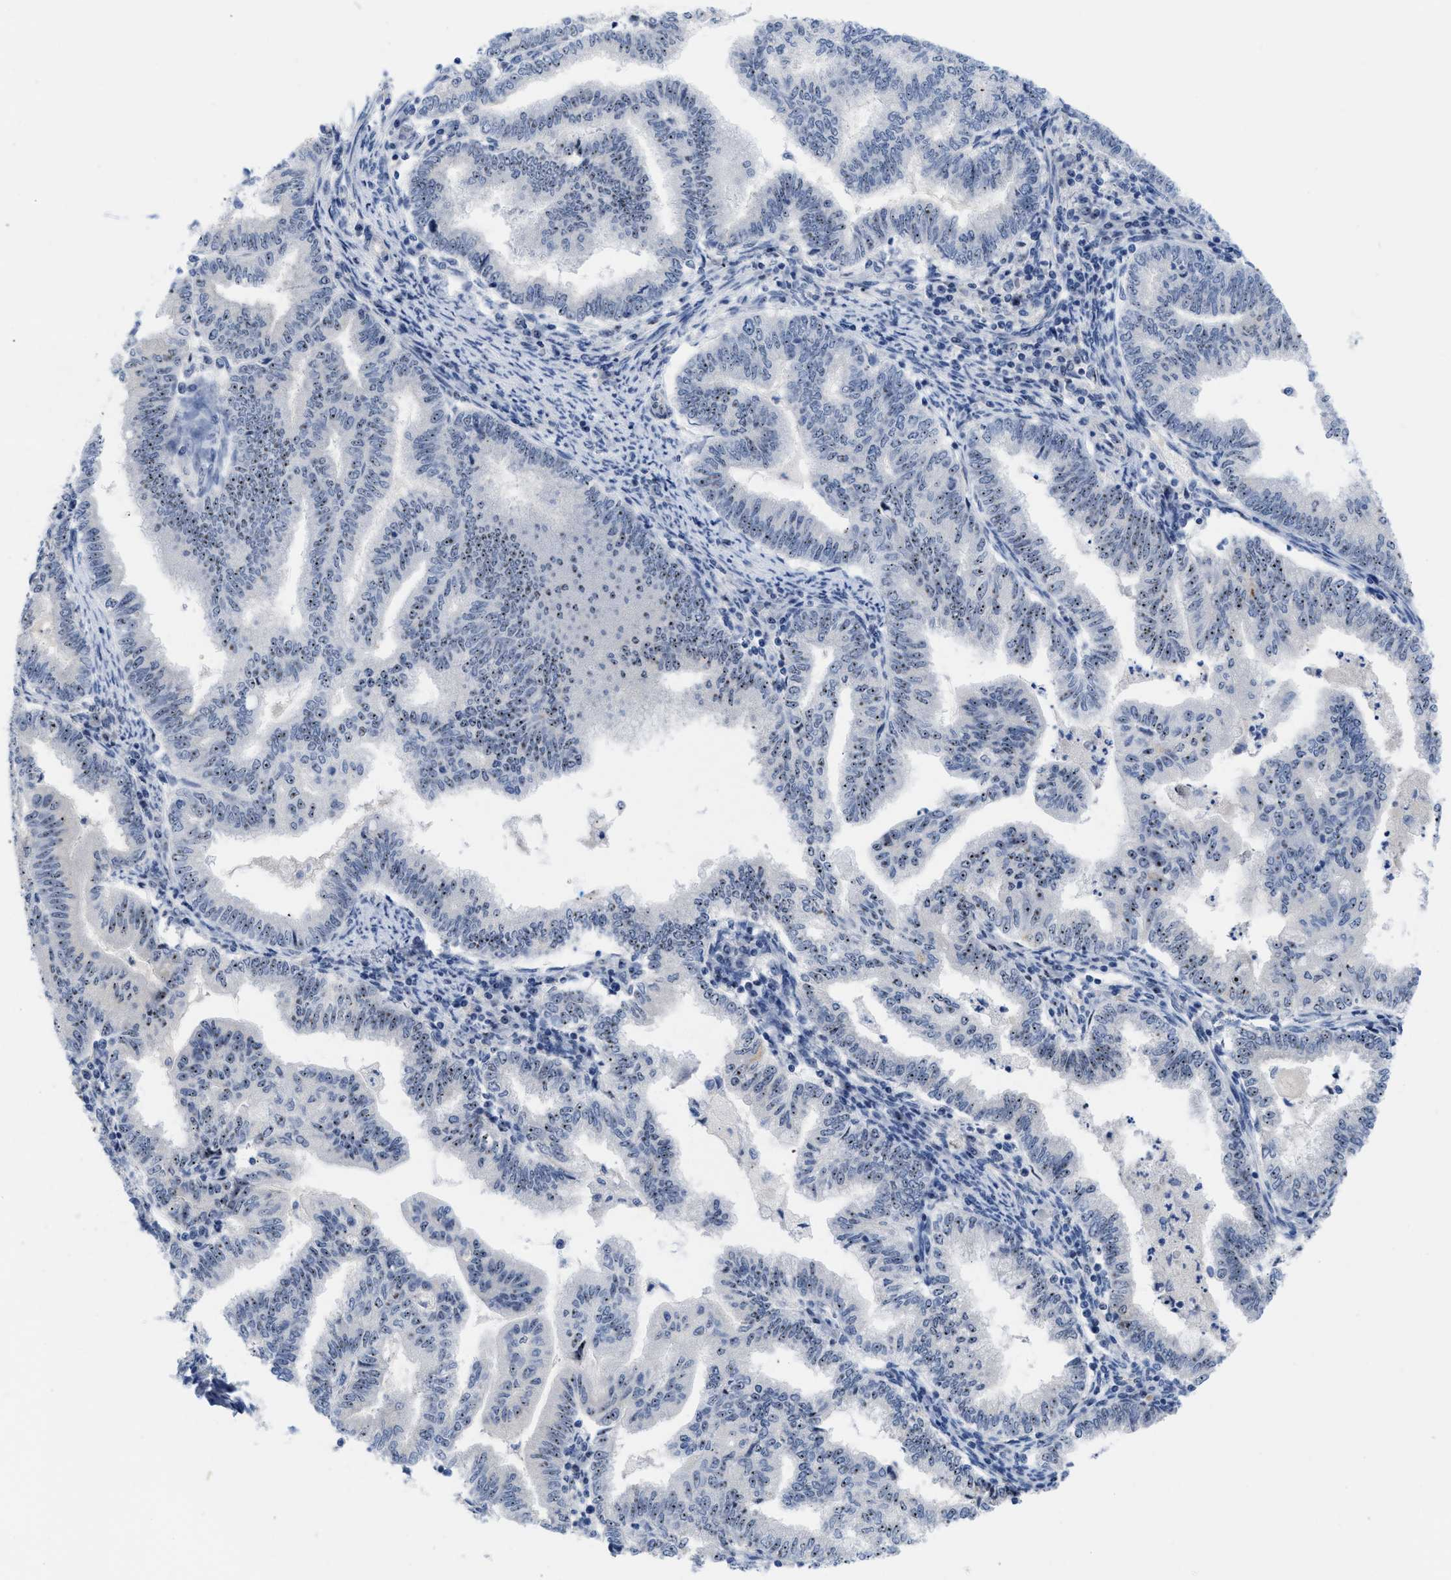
{"staining": {"intensity": "moderate", "quantity": ">75%", "location": "nuclear"}, "tissue": "endometrial cancer", "cell_type": "Tumor cells", "image_type": "cancer", "snomed": [{"axis": "morphology", "description": "Polyp, NOS"}, {"axis": "morphology", "description": "Adenocarcinoma, NOS"}, {"axis": "morphology", "description": "Adenoma, NOS"}, {"axis": "topography", "description": "Endometrium"}], "caption": "Adenocarcinoma (endometrial) stained with DAB (3,3'-diaminobenzidine) immunohistochemistry demonstrates medium levels of moderate nuclear expression in about >75% of tumor cells. The protein is stained brown, and the nuclei are stained in blue (DAB IHC with brightfield microscopy, high magnification).", "gene": "NOP58", "patient": {"sex": "female", "age": 79}}